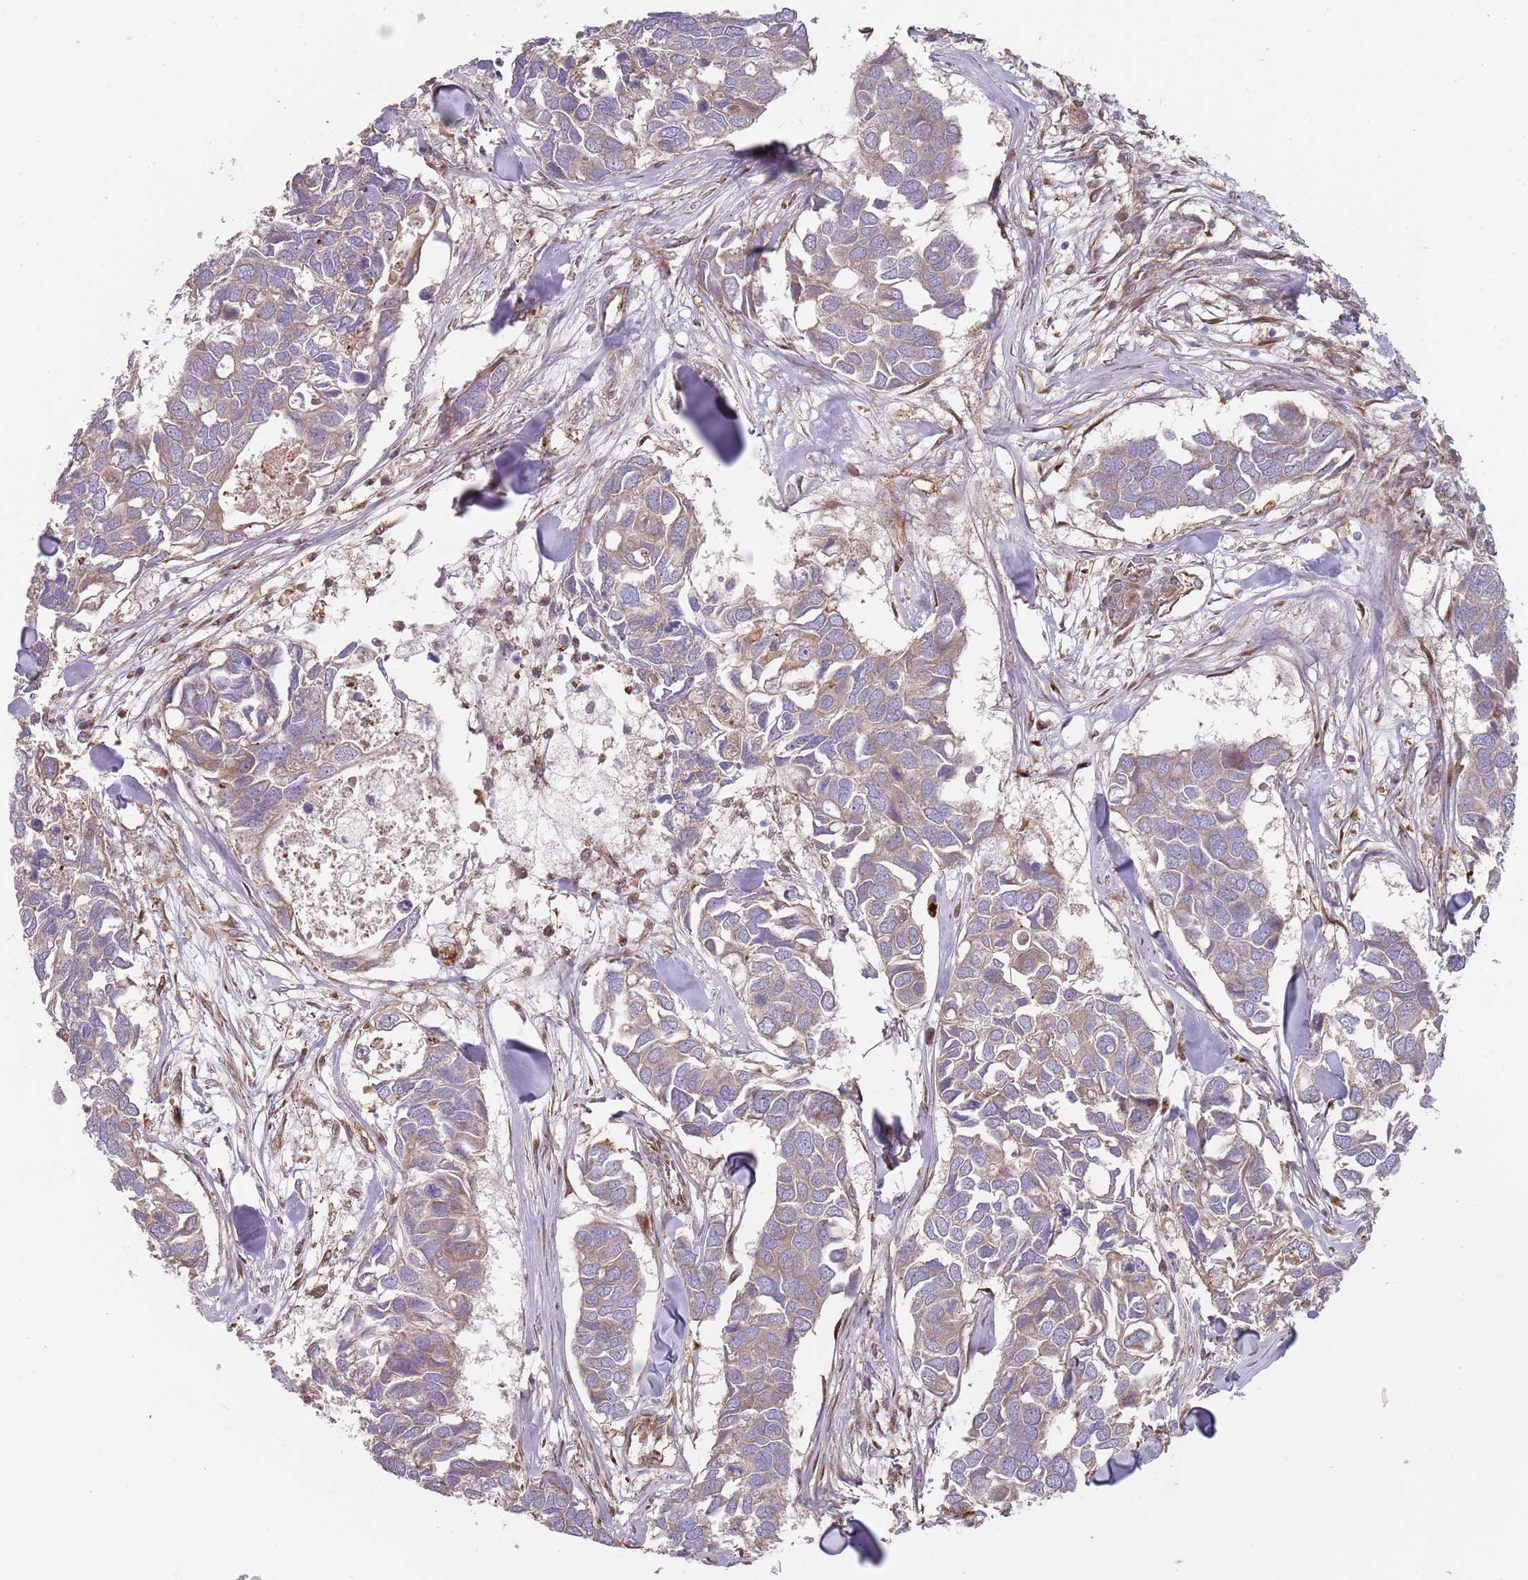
{"staining": {"intensity": "weak", "quantity": "25%-75%", "location": "cytoplasmic/membranous"}, "tissue": "breast cancer", "cell_type": "Tumor cells", "image_type": "cancer", "snomed": [{"axis": "morphology", "description": "Duct carcinoma"}, {"axis": "topography", "description": "Breast"}], "caption": "Immunohistochemistry (IHC) (DAB (3,3'-diaminobenzidine)) staining of human breast cancer shows weak cytoplasmic/membranous protein staining in approximately 25%-75% of tumor cells.", "gene": "SPDL1", "patient": {"sex": "female", "age": 83}}